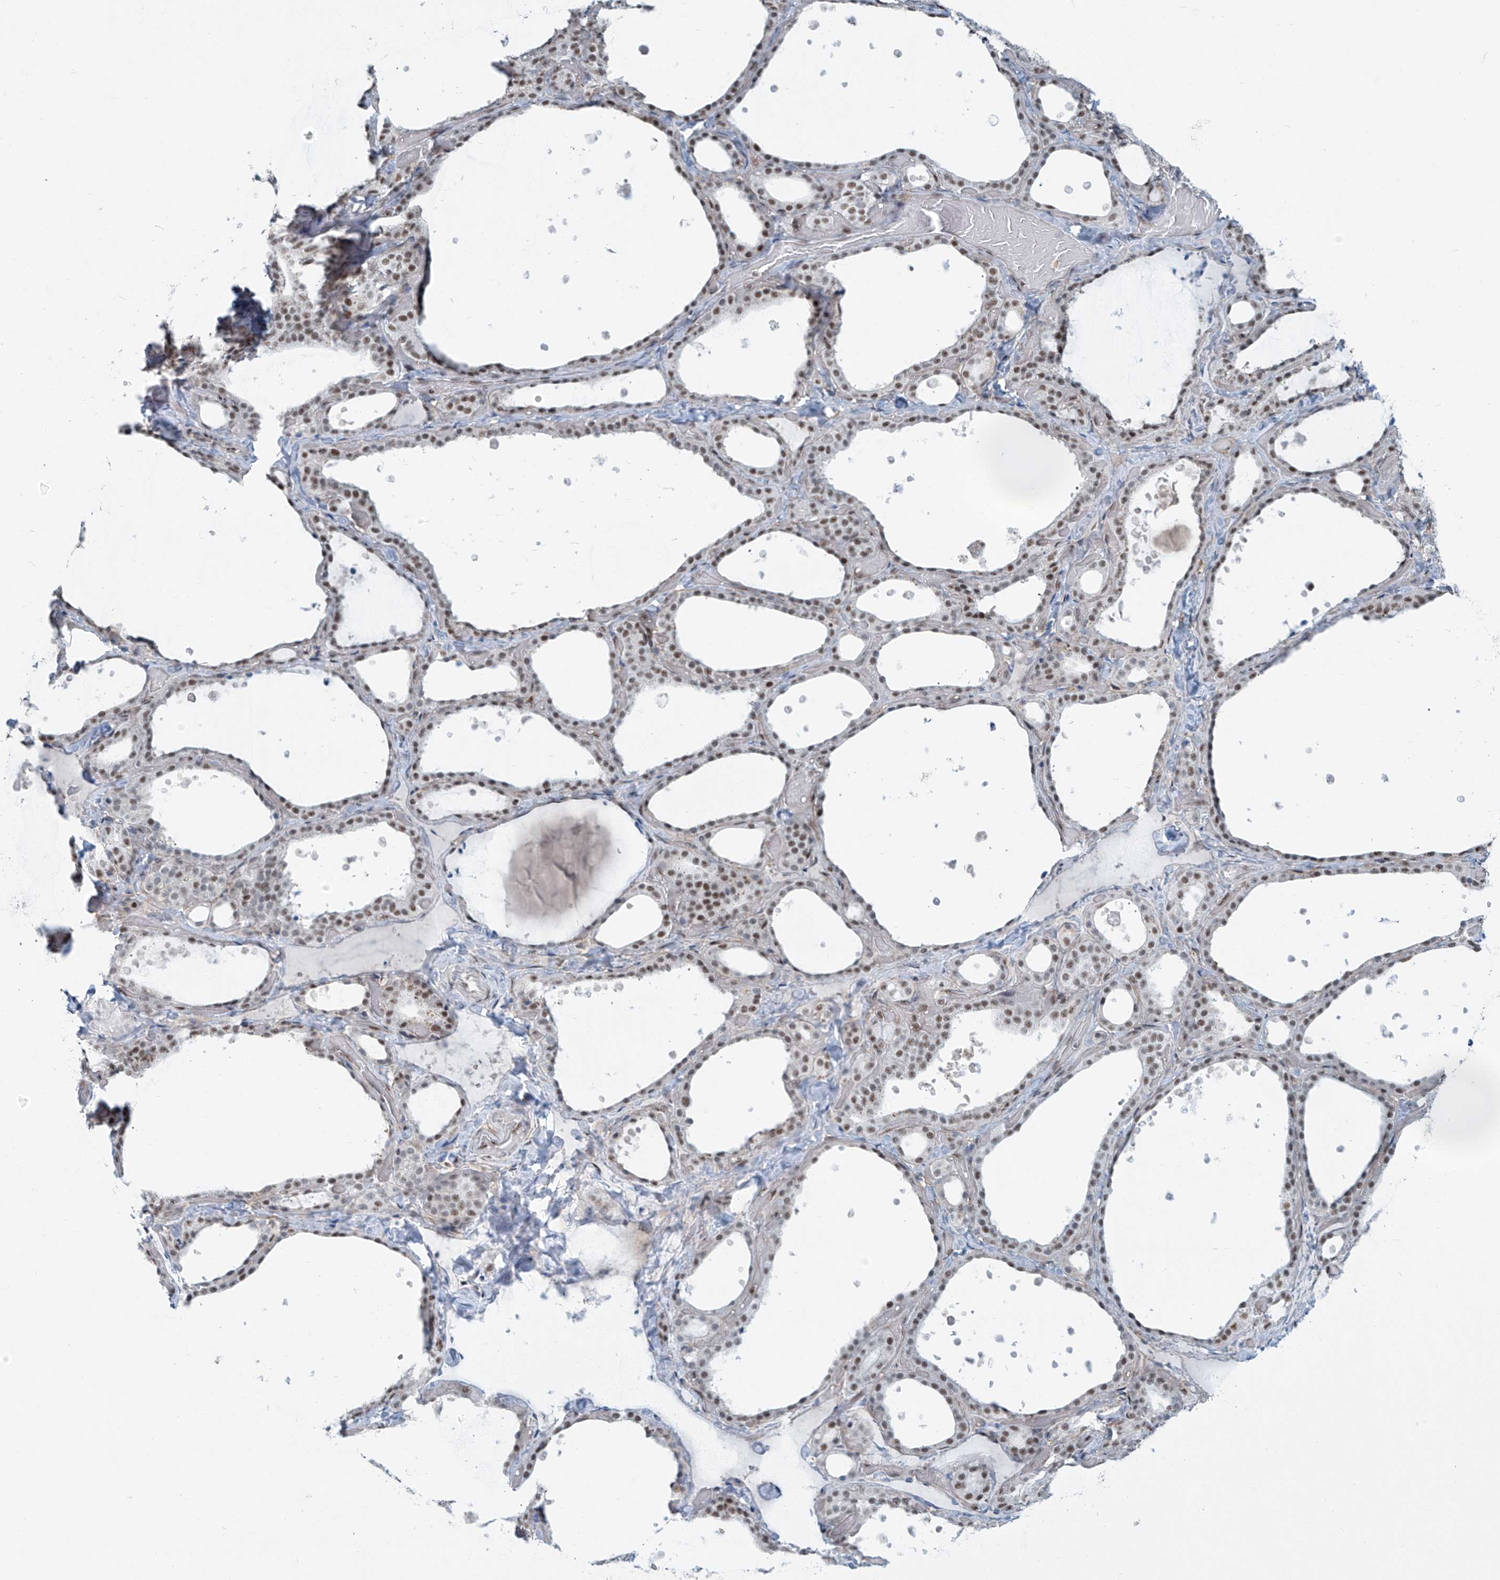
{"staining": {"intensity": "moderate", "quantity": ">75%", "location": "nuclear"}, "tissue": "thyroid gland", "cell_type": "Glandular cells", "image_type": "normal", "snomed": [{"axis": "morphology", "description": "Normal tissue, NOS"}, {"axis": "topography", "description": "Thyroid gland"}], "caption": "A brown stain shows moderate nuclear positivity of a protein in glandular cells of normal human thyroid gland. (DAB IHC with brightfield microscopy, high magnification).", "gene": "ENSG00000257390", "patient": {"sex": "female", "age": 44}}